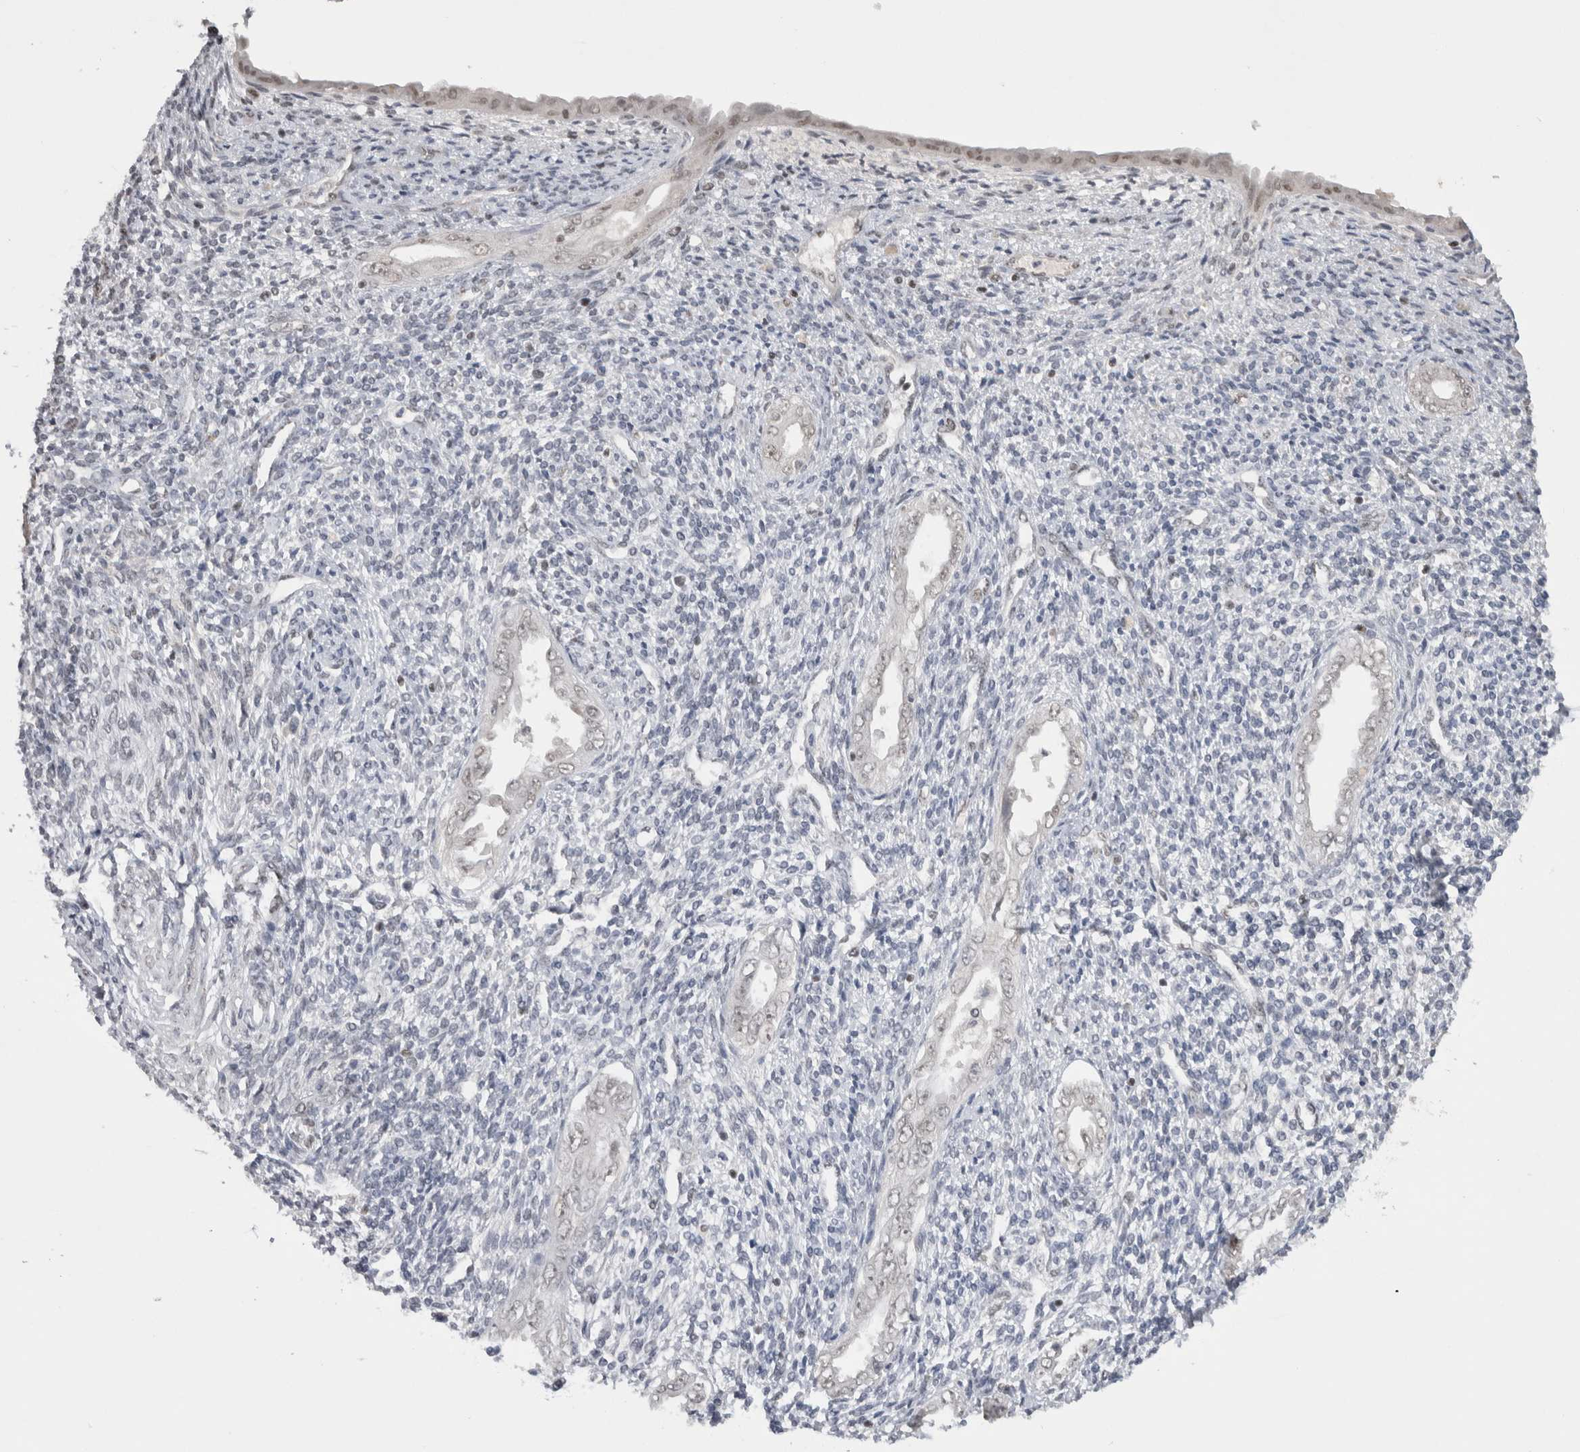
{"staining": {"intensity": "negative", "quantity": "none", "location": "none"}, "tissue": "endometrium", "cell_type": "Cells in endometrial stroma", "image_type": "normal", "snomed": [{"axis": "morphology", "description": "Normal tissue, NOS"}, {"axis": "topography", "description": "Endometrium"}], "caption": "High power microscopy image of an IHC image of benign endometrium, revealing no significant staining in cells in endometrial stroma. The staining is performed using DAB (3,3'-diaminobenzidine) brown chromogen with nuclei counter-stained in using hematoxylin.", "gene": "DAXX", "patient": {"sex": "female", "age": 66}}